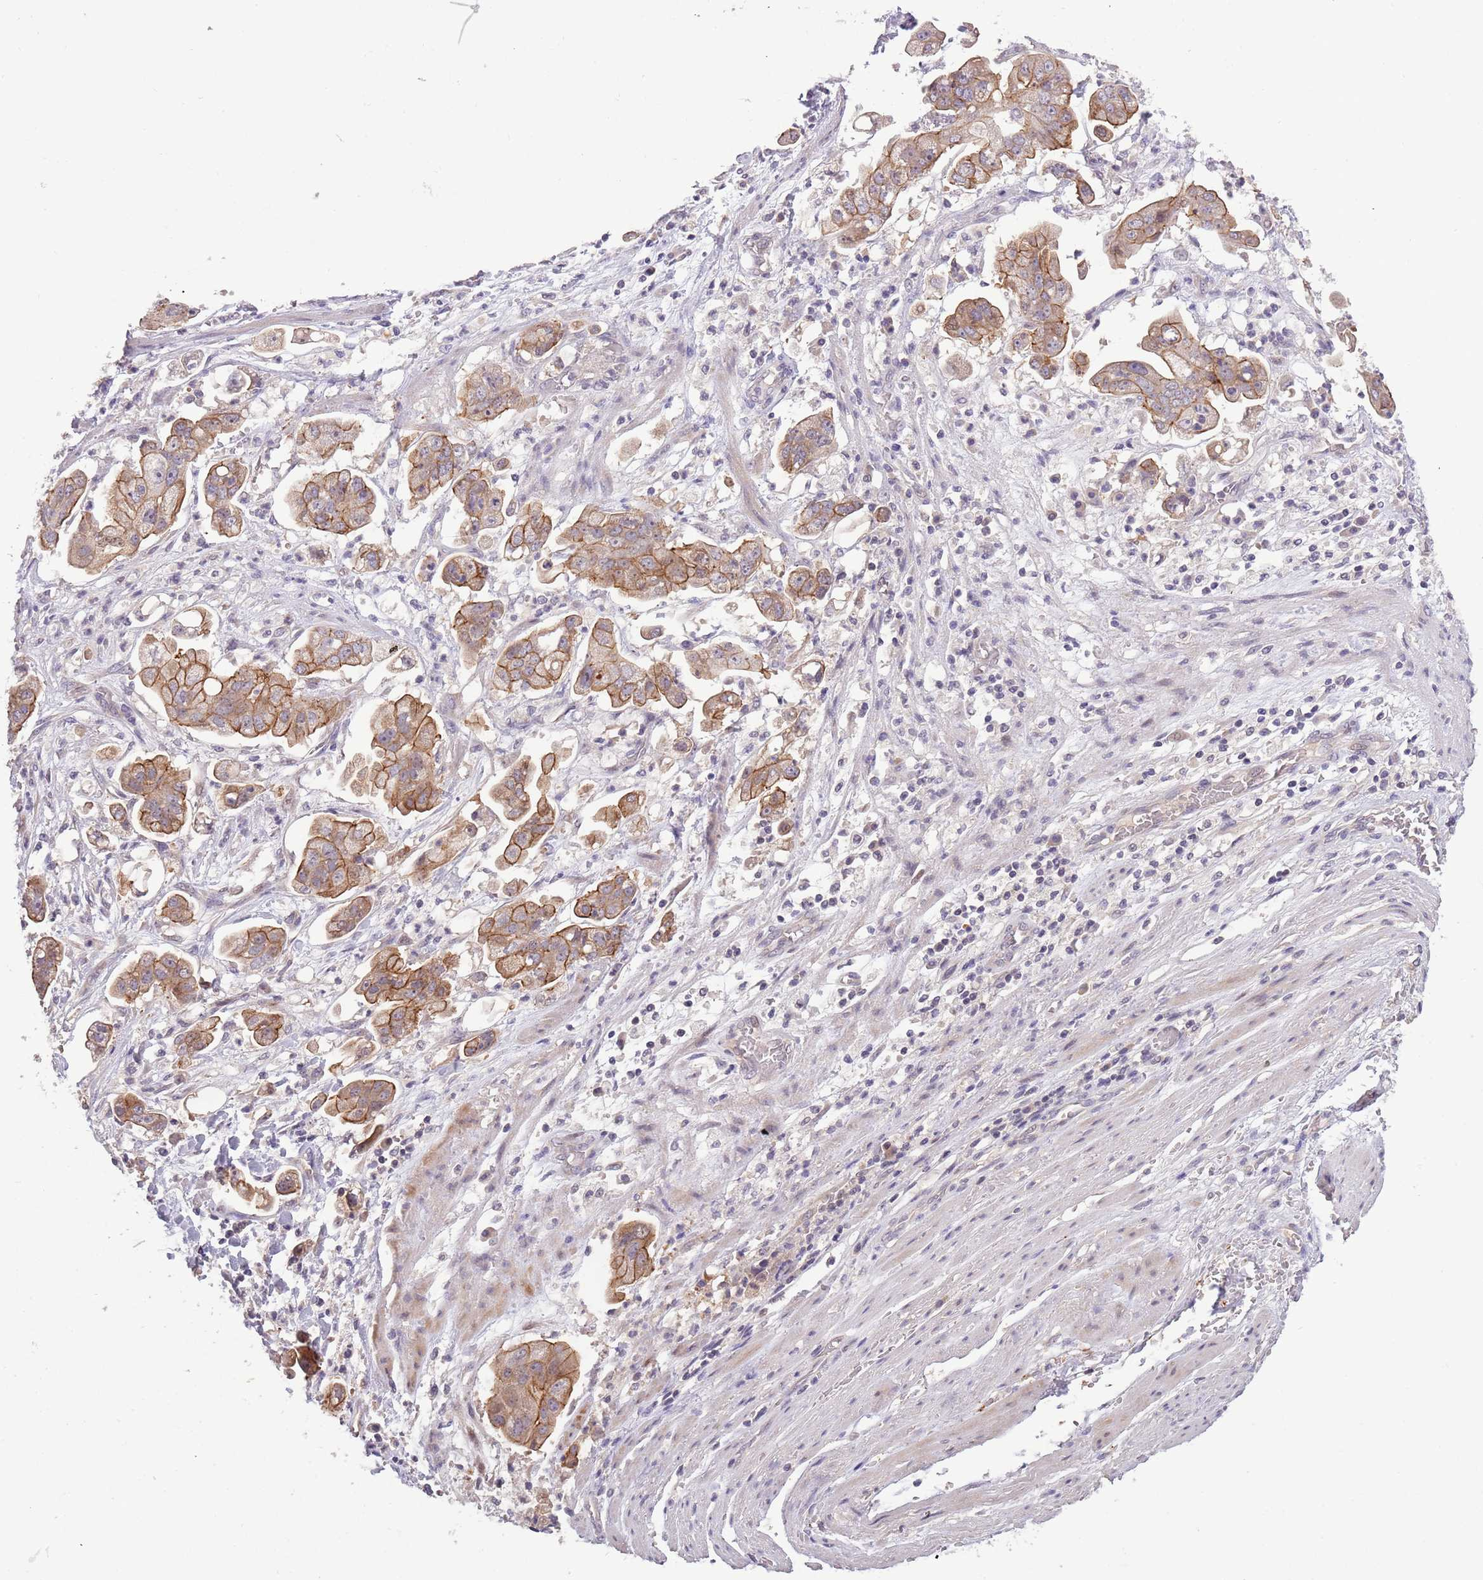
{"staining": {"intensity": "moderate", "quantity": ">75%", "location": "cytoplasmic/membranous"}, "tissue": "stomach cancer", "cell_type": "Tumor cells", "image_type": "cancer", "snomed": [{"axis": "morphology", "description": "Adenocarcinoma, NOS"}, {"axis": "topography", "description": "Stomach"}], "caption": "DAB (3,3'-diaminobenzidine) immunohistochemical staining of adenocarcinoma (stomach) demonstrates moderate cytoplasmic/membranous protein positivity in approximately >75% of tumor cells. The staining is performed using DAB brown chromogen to label protein expression. The nuclei are counter-stained blue using hematoxylin.", "gene": "SHROOM3", "patient": {"sex": "male", "age": 62}}